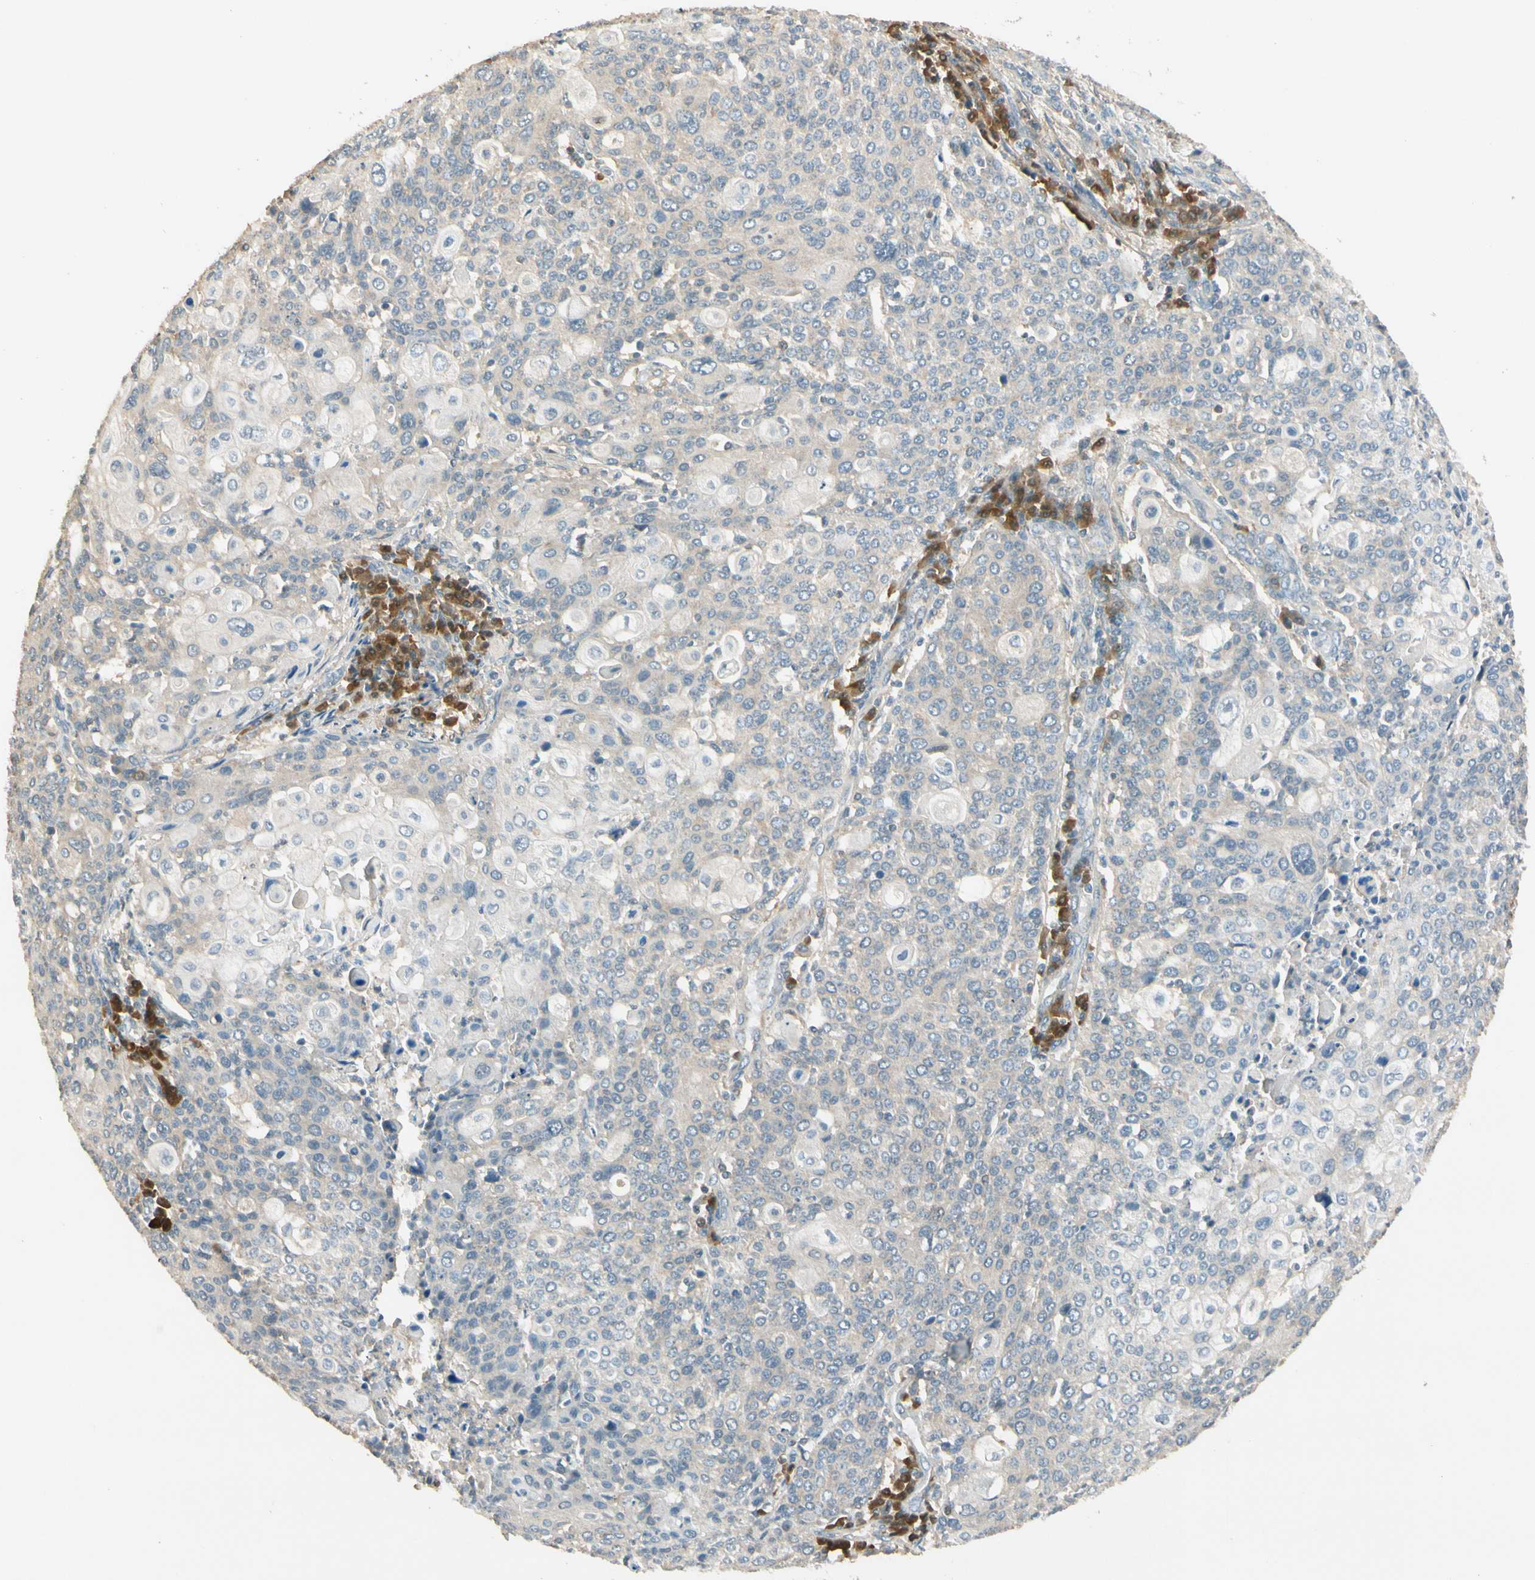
{"staining": {"intensity": "weak", "quantity": "25%-75%", "location": "cytoplasmic/membranous"}, "tissue": "cervical cancer", "cell_type": "Tumor cells", "image_type": "cancer", "snomed": [{"axis": "morphology", "description": "Squamous cell carcinoma, NOS"}, {"axis": "topography", "description": "Cervix"}], "caption": "This is an image of immunohistochemistry (IHC) staining of cervical cancer (squamous cell carcinoma), which shows weak positivity in the cytoplasmic/membranous of tumor cells.", "gene": "PLXNA1", "patient": {"sex": "female", "age": 40}}